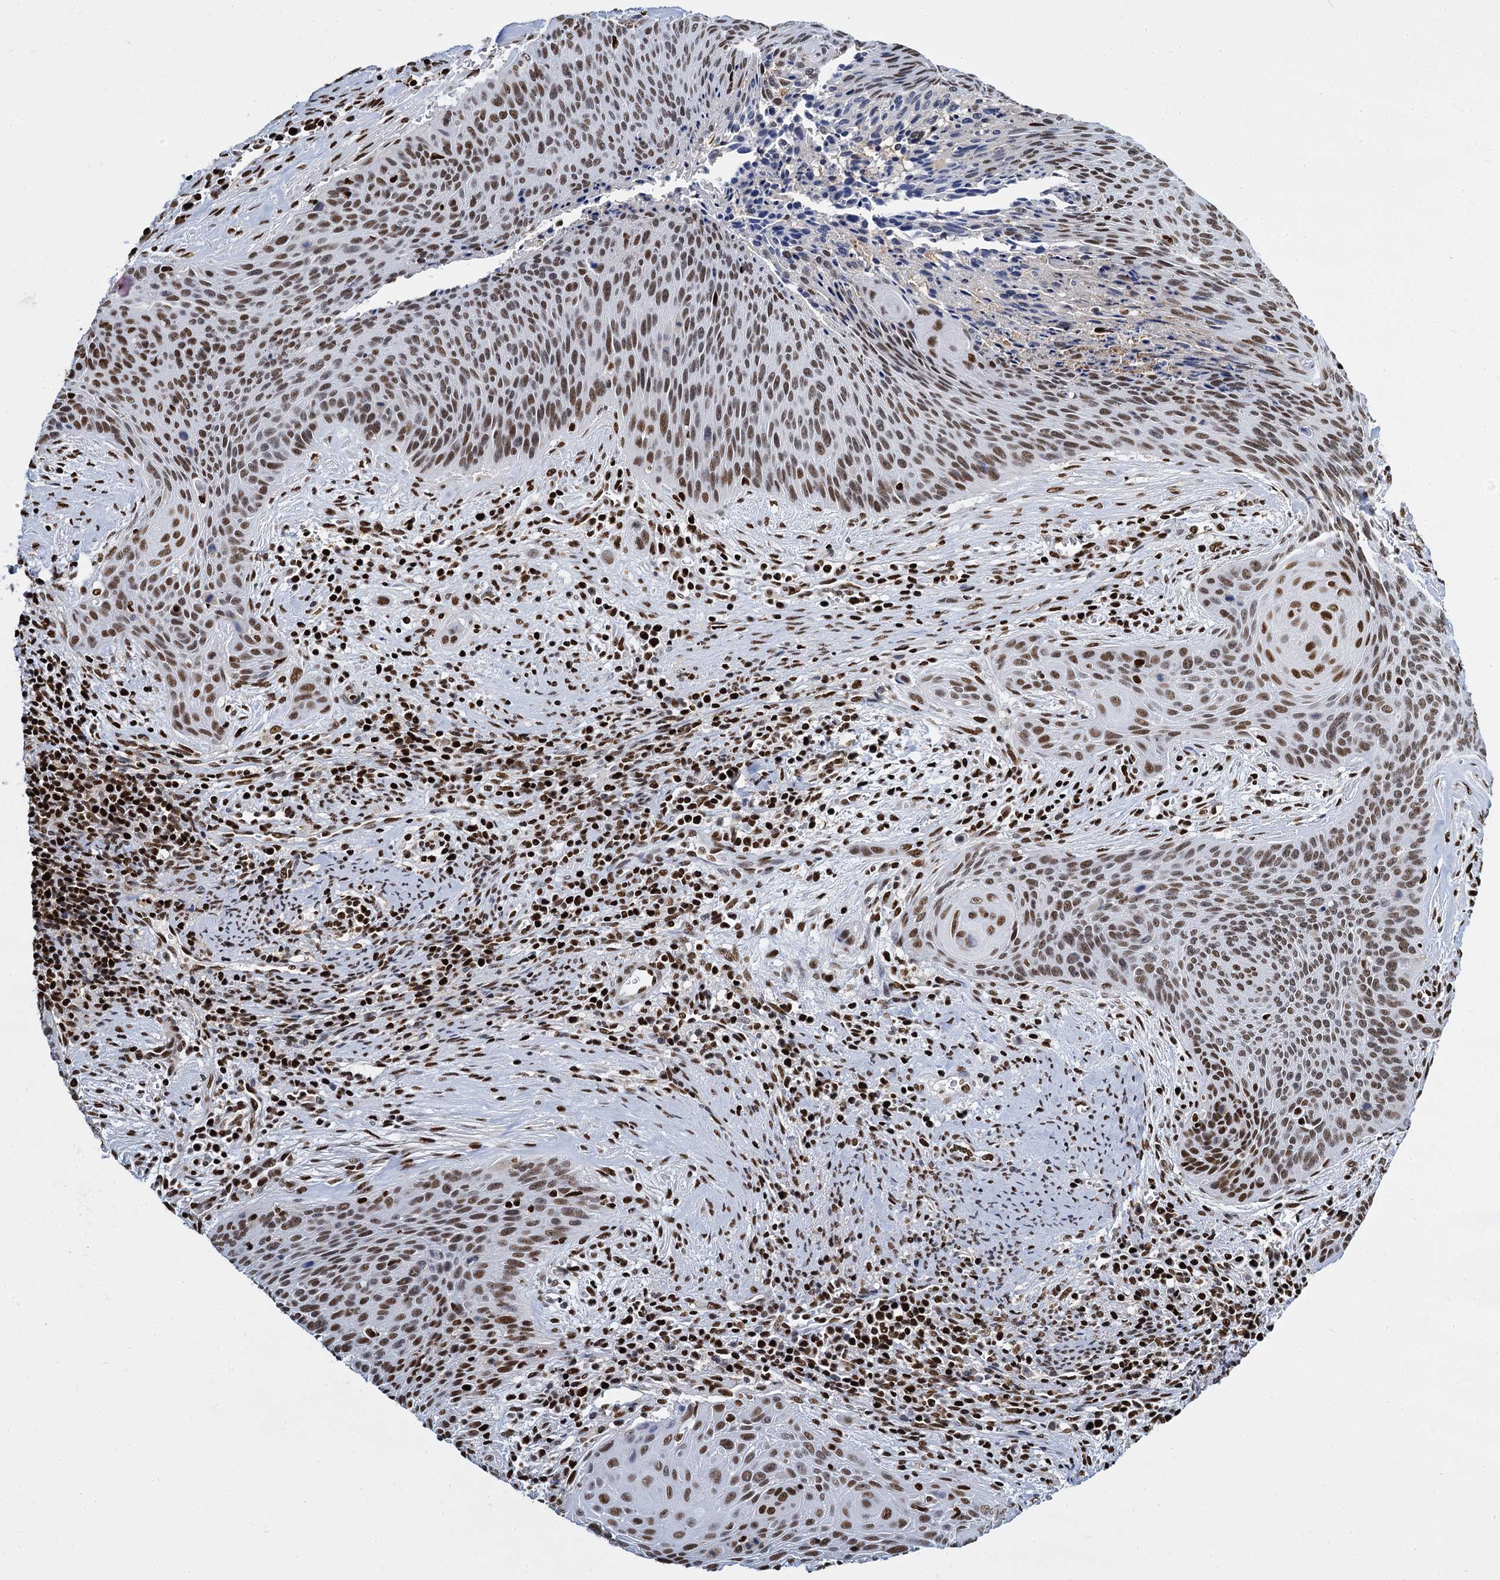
{"staining": {"intensity": "strong", "quantity": ">75%", "location": "nuclear"}, "tissue": "cervical cancer", "cell_type": "Tumor cells", "image_type": "cancer", "snomed": [{"axis": "morphology", "description": "Squamous cell carcinoma, NOS"}, {"axis": "topography", "description": "Cervix"}], "caption": "A micrograph of human cervical cancer (squamous cell carcinoma) stained for a protein shows strong nuclear brown staining in tumor cells.", "gene": "DCPS", "patient": {"sex": "female", "age": 55}}